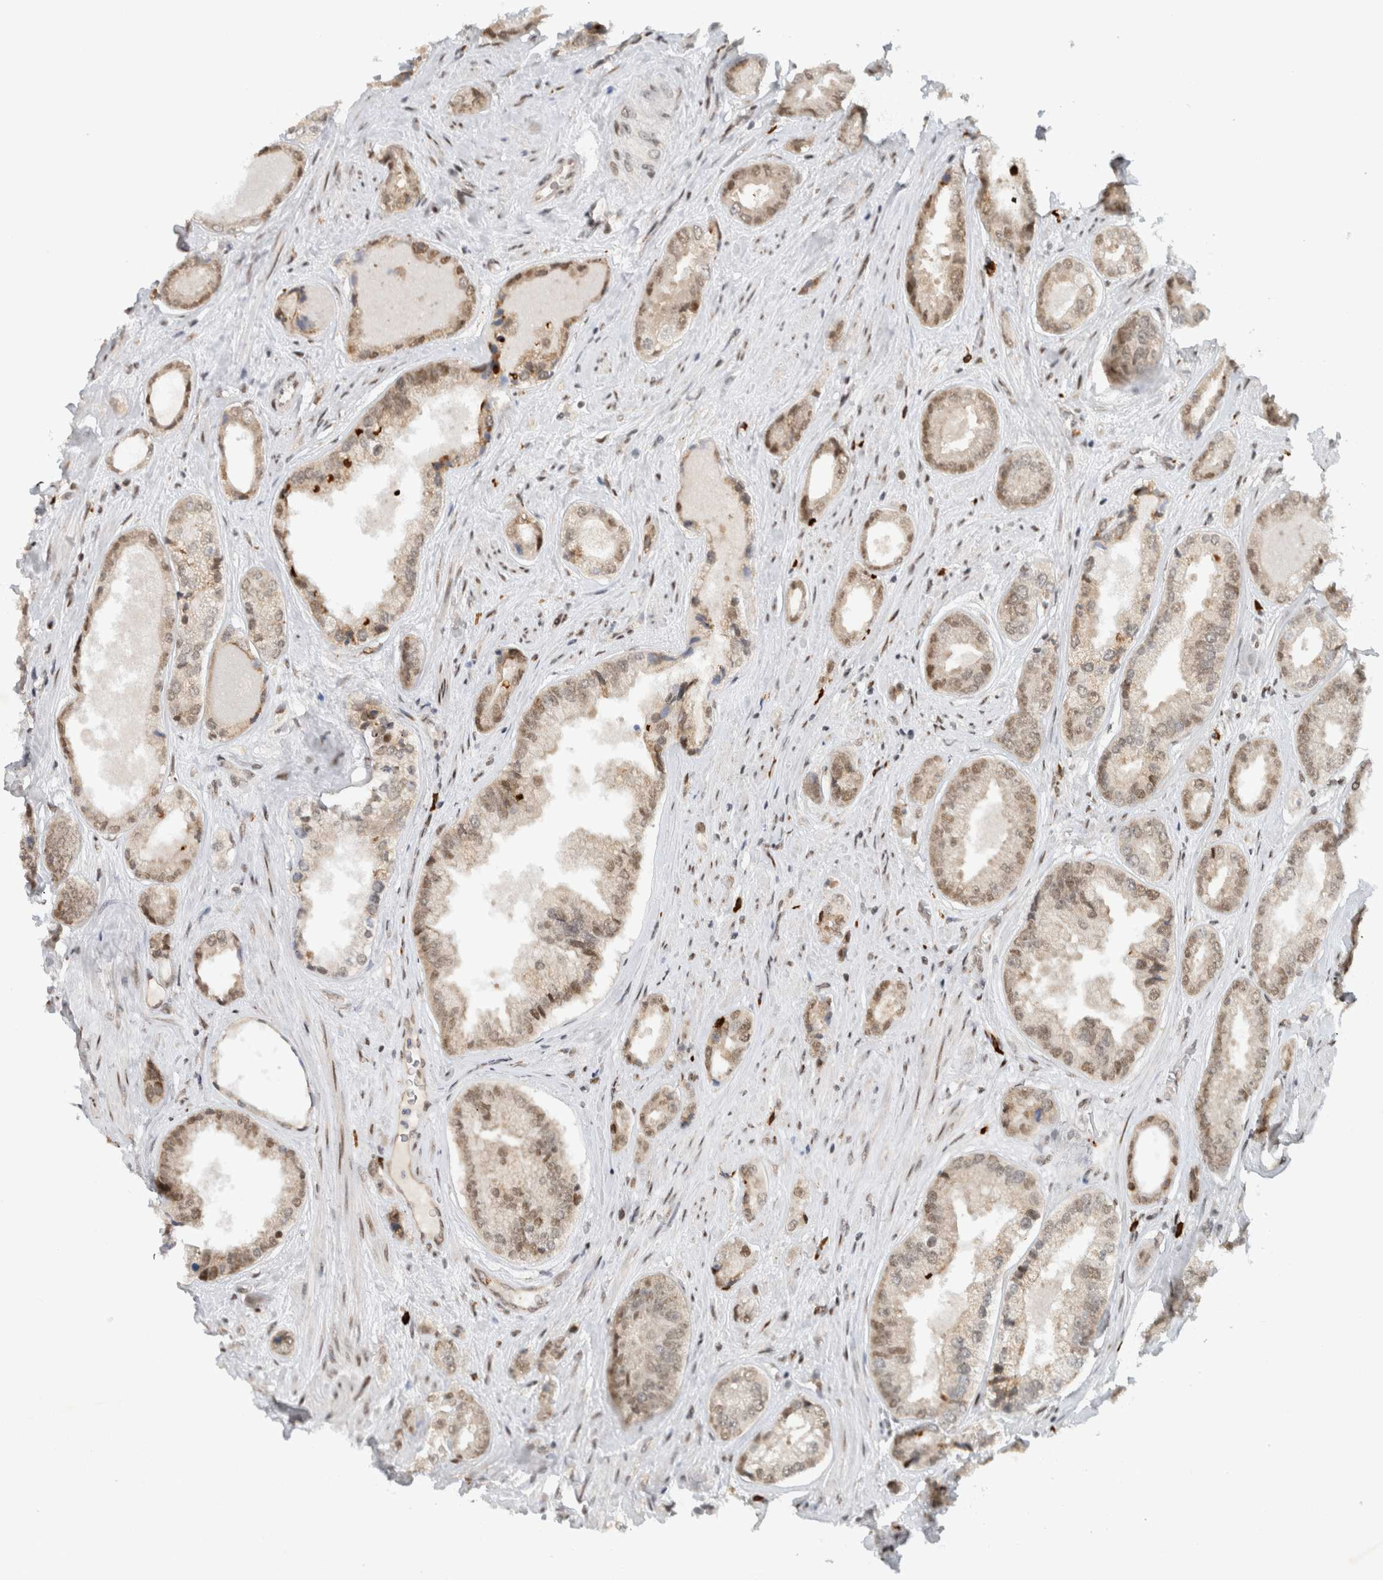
{"staining": {"intensity": "moderate", "quantity": ">75%", "location": "nuclear"}, "tissue": "prostate cancer", "cell_type": "Tumor cells", "image_type": "cancer", "snomed": [{"axis": "morphology", "description": "Adenocarcinoma, High grade"}, {"axis": "topography", "description": "Prostate"}], "caption": "Immunohistochemical staining of prostate high-grade adenocarcinoma shows medium levels of moderate nuclear positivity in about >75% of tumor cells.", "gene": "HNRNPR", "patient": {"sex": "male", "age": 61}}